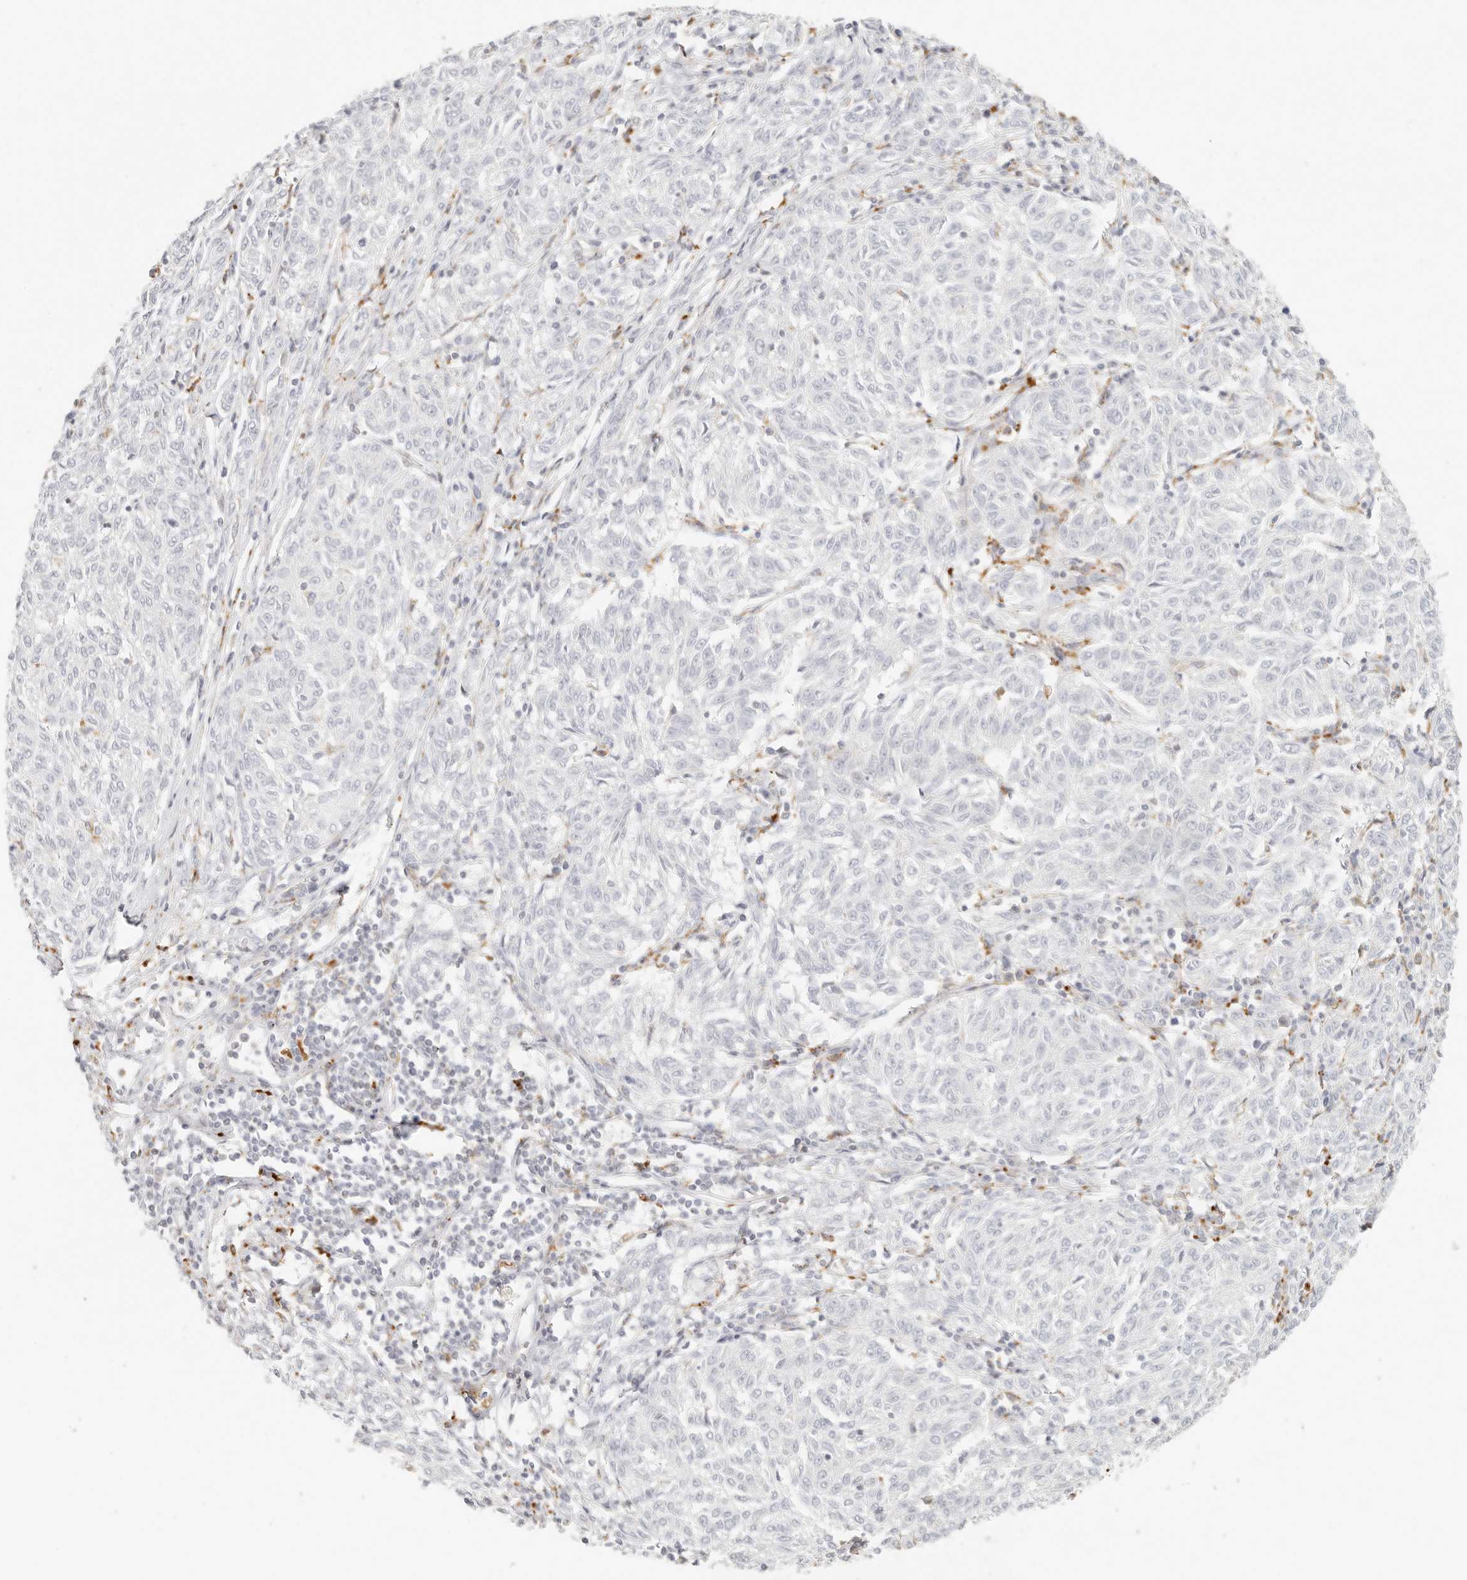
{"staining": {"intensity": "negative", "quantity": "none", "location": "none"}, "tissue": "melanoma", "cell_type": "Tumor cells", "image_type": "cancer", "snomed": [{"axis": "morphology", "description": "Malignant melanoma, NOS"}, {"axis": "topography", "description": "Skin"}], "caption": "Protein analysis of malignant melanoma reveals no significant expression in tumor cells.", "gene": "RNASET2", "patient": {"sex": "female", "age": 72}}